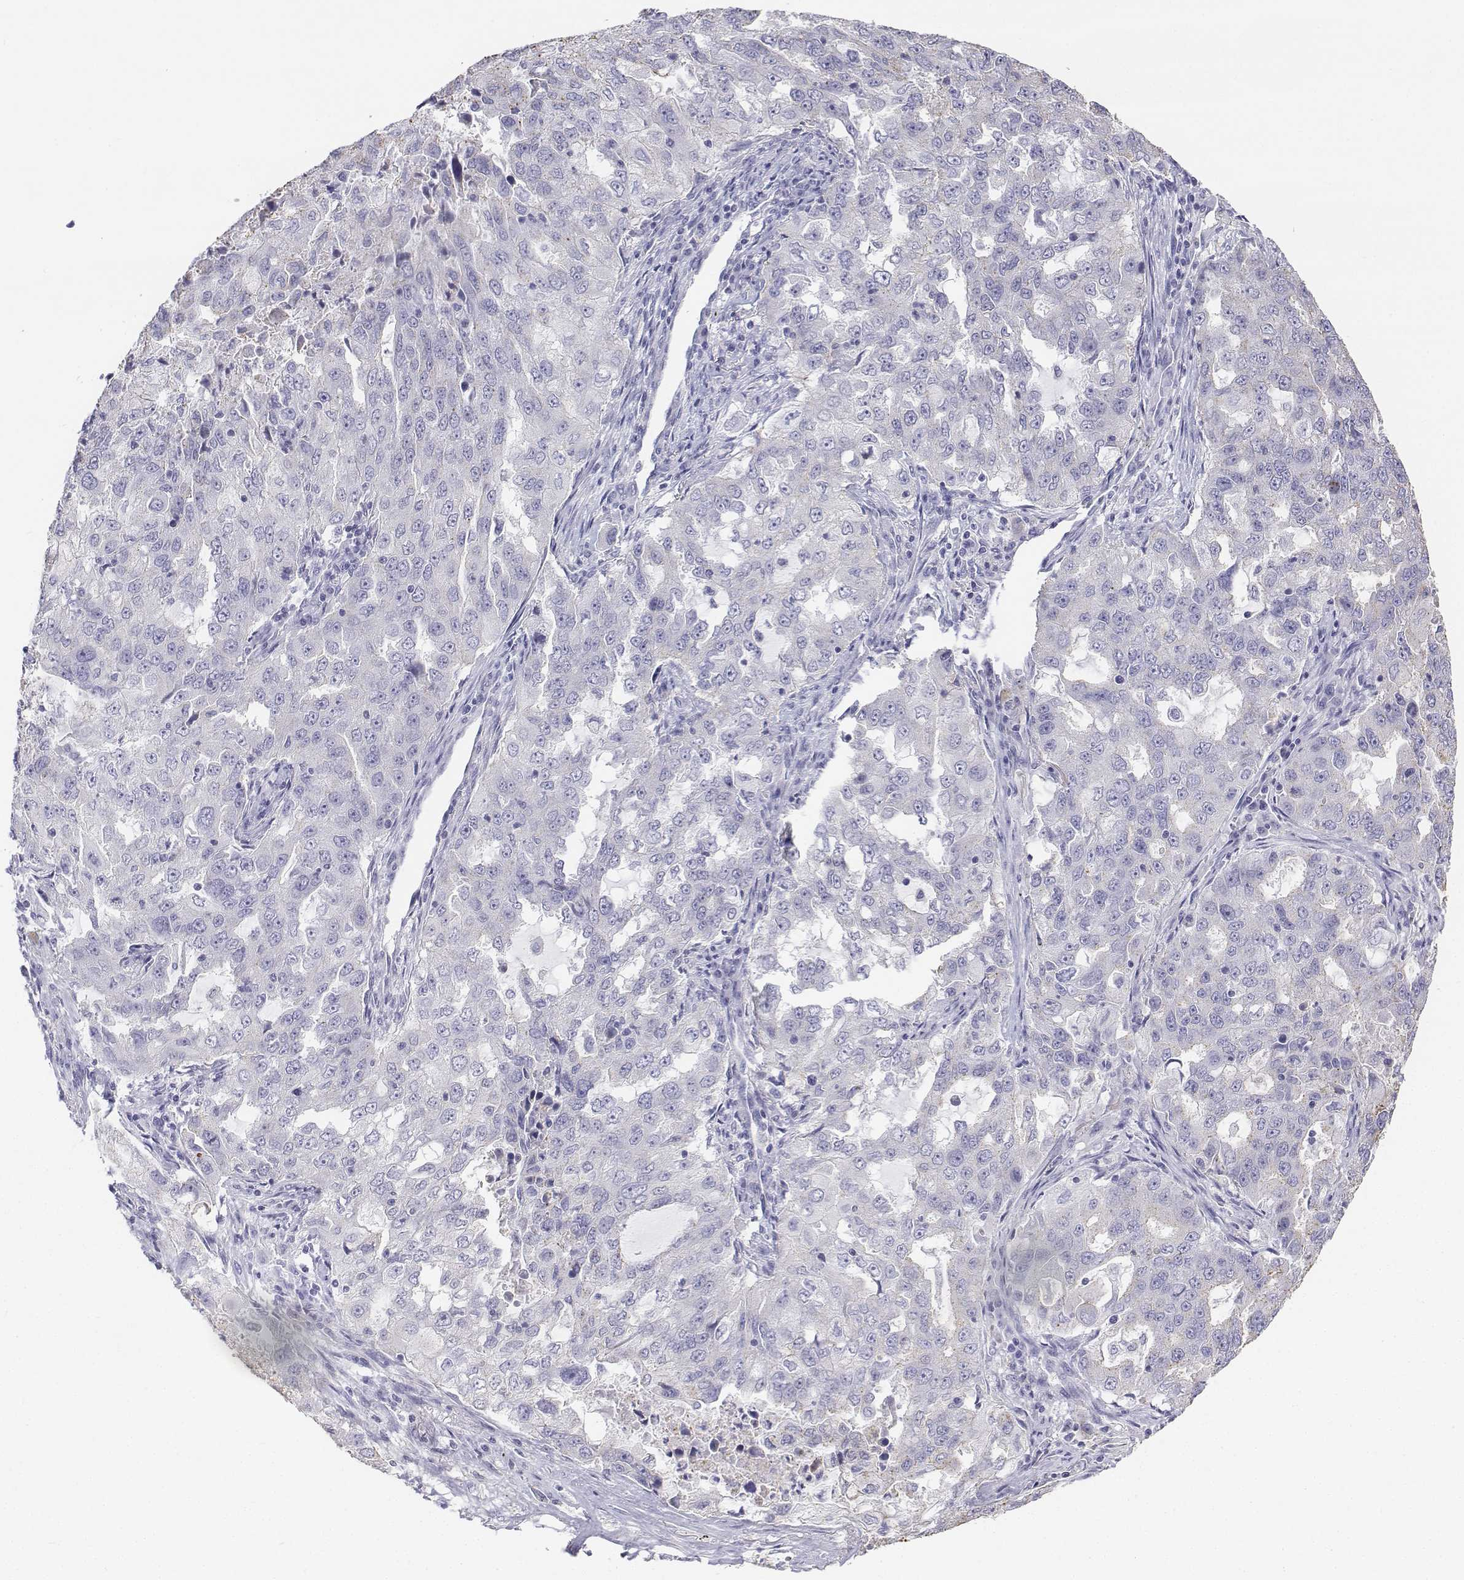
{"staining": {"intensity": "negative", "quantity": "none", "location": "none"}, "tissue": "lung cancer", "cell_type": "Tumor cells", "image_type": "cancer", "snomed": [{"axis": "morphology", "description": "Adenocarcinoma, NOS"}, {"axis": "topography", "description": "Lung"}], "caption": "This is an immunohistochemistry image of human adenocarcinoma (lung). There is no positivity in tumor cells.", "gene": "LGSN", "patient": {"sex": "female", "age": 61}}